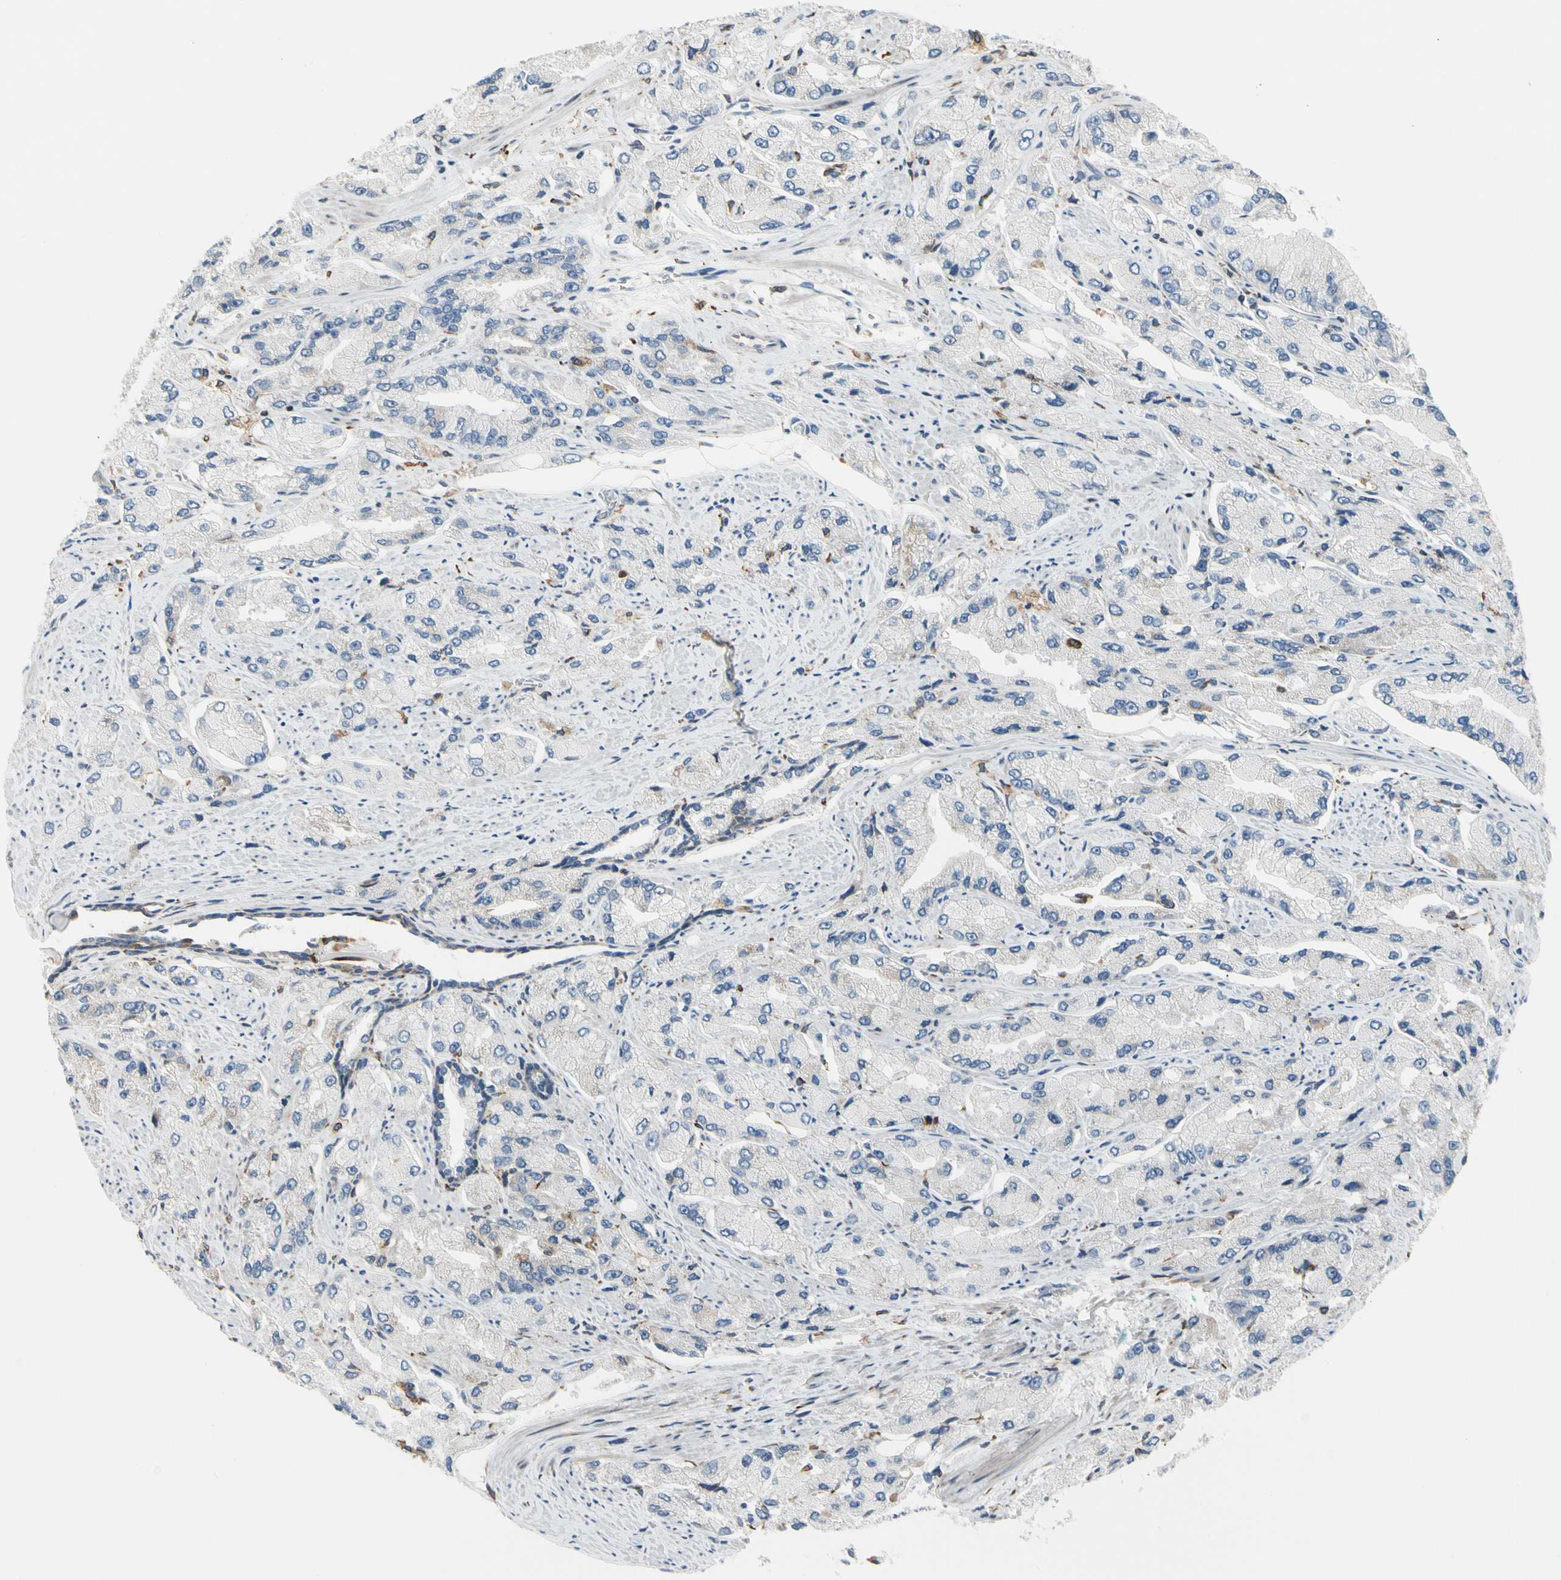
{"staining": {"intensity": "negative", "quantity": "none", "location": "none"}, "tissue": "prostate cancer", "cell_type": "Tumor cells", "image_type": "cancer", "snomed": [{"axis": "morphology", "description": "Adenocarcinoma, High grade"}, {"axis": "topography", "description": "Prostate"}], "caption": "Immunohistochemistry image of neoplastic tissue: human prostate cancer stained with DAB demonstrates no significant protein staining in tumor cells.", "gene": "LRPAP1", "patient": {"sex": "male", "age": 58}}